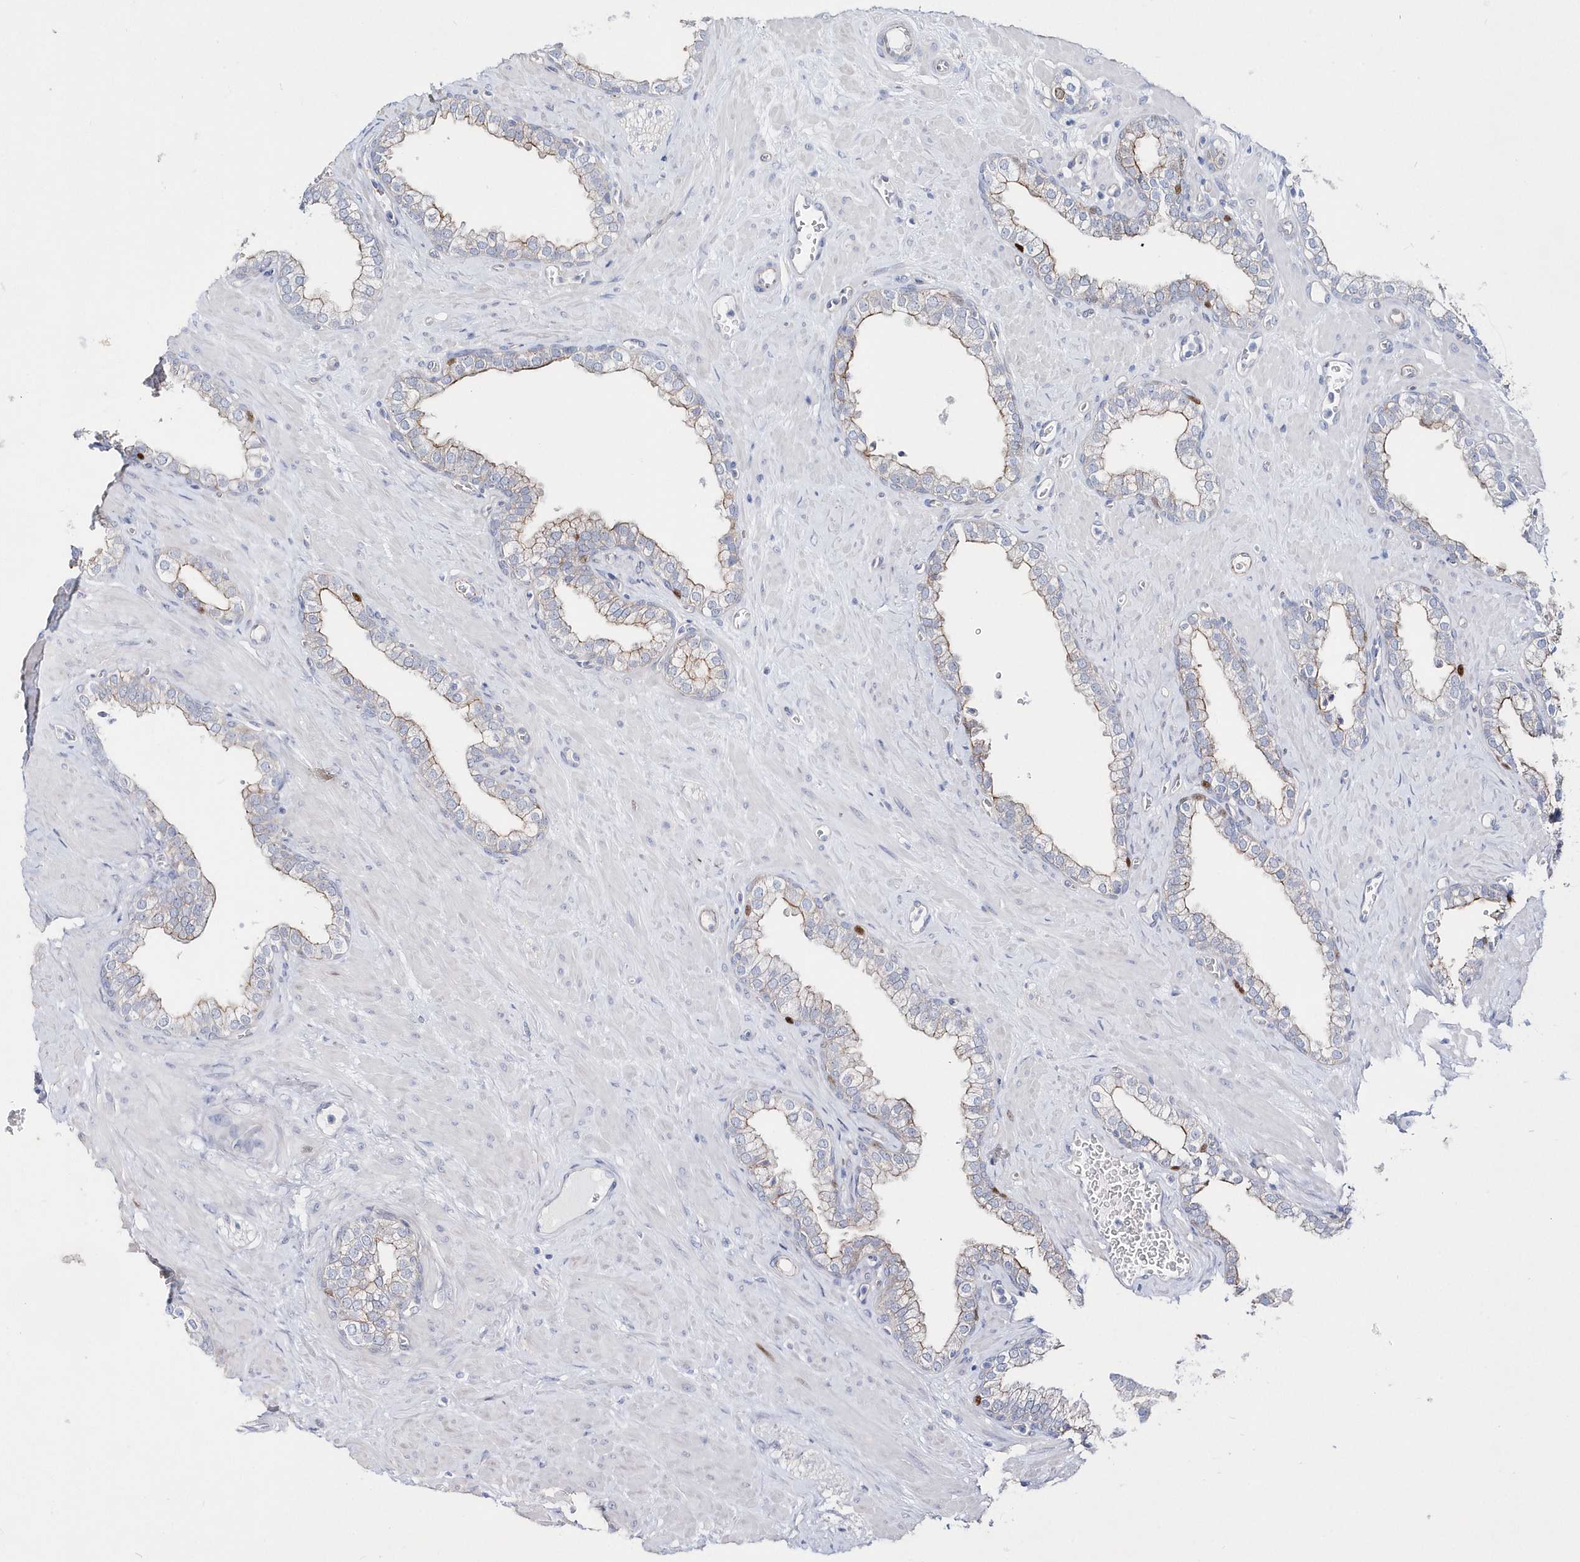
{"staining": {"intensity": "moderate", "quantity": "<25%", "location": "cytoplasmic/membranous"}, "tissue": "prostate", "cell_type": "Glandular cells", "image_type": "normal", "snomed": [{"axis": "morphology", "description": "Normal tissue, NOS"}, {"axis": "morphology", "description": "Urothelial carcinoma, Low grade"}, {"axis": "topography", "description": "Urinary bladder"}, {"axis": "topography", "description": "Prostate"}], "caption": "Approximately <25% of glandular cells in benign prostate display moderate cytoplasmic/membranous protein staining as visualized by brown immunohistochemical staining.", "gene": "TMCO6", "patient": {"sex": "male", "age": 60}}